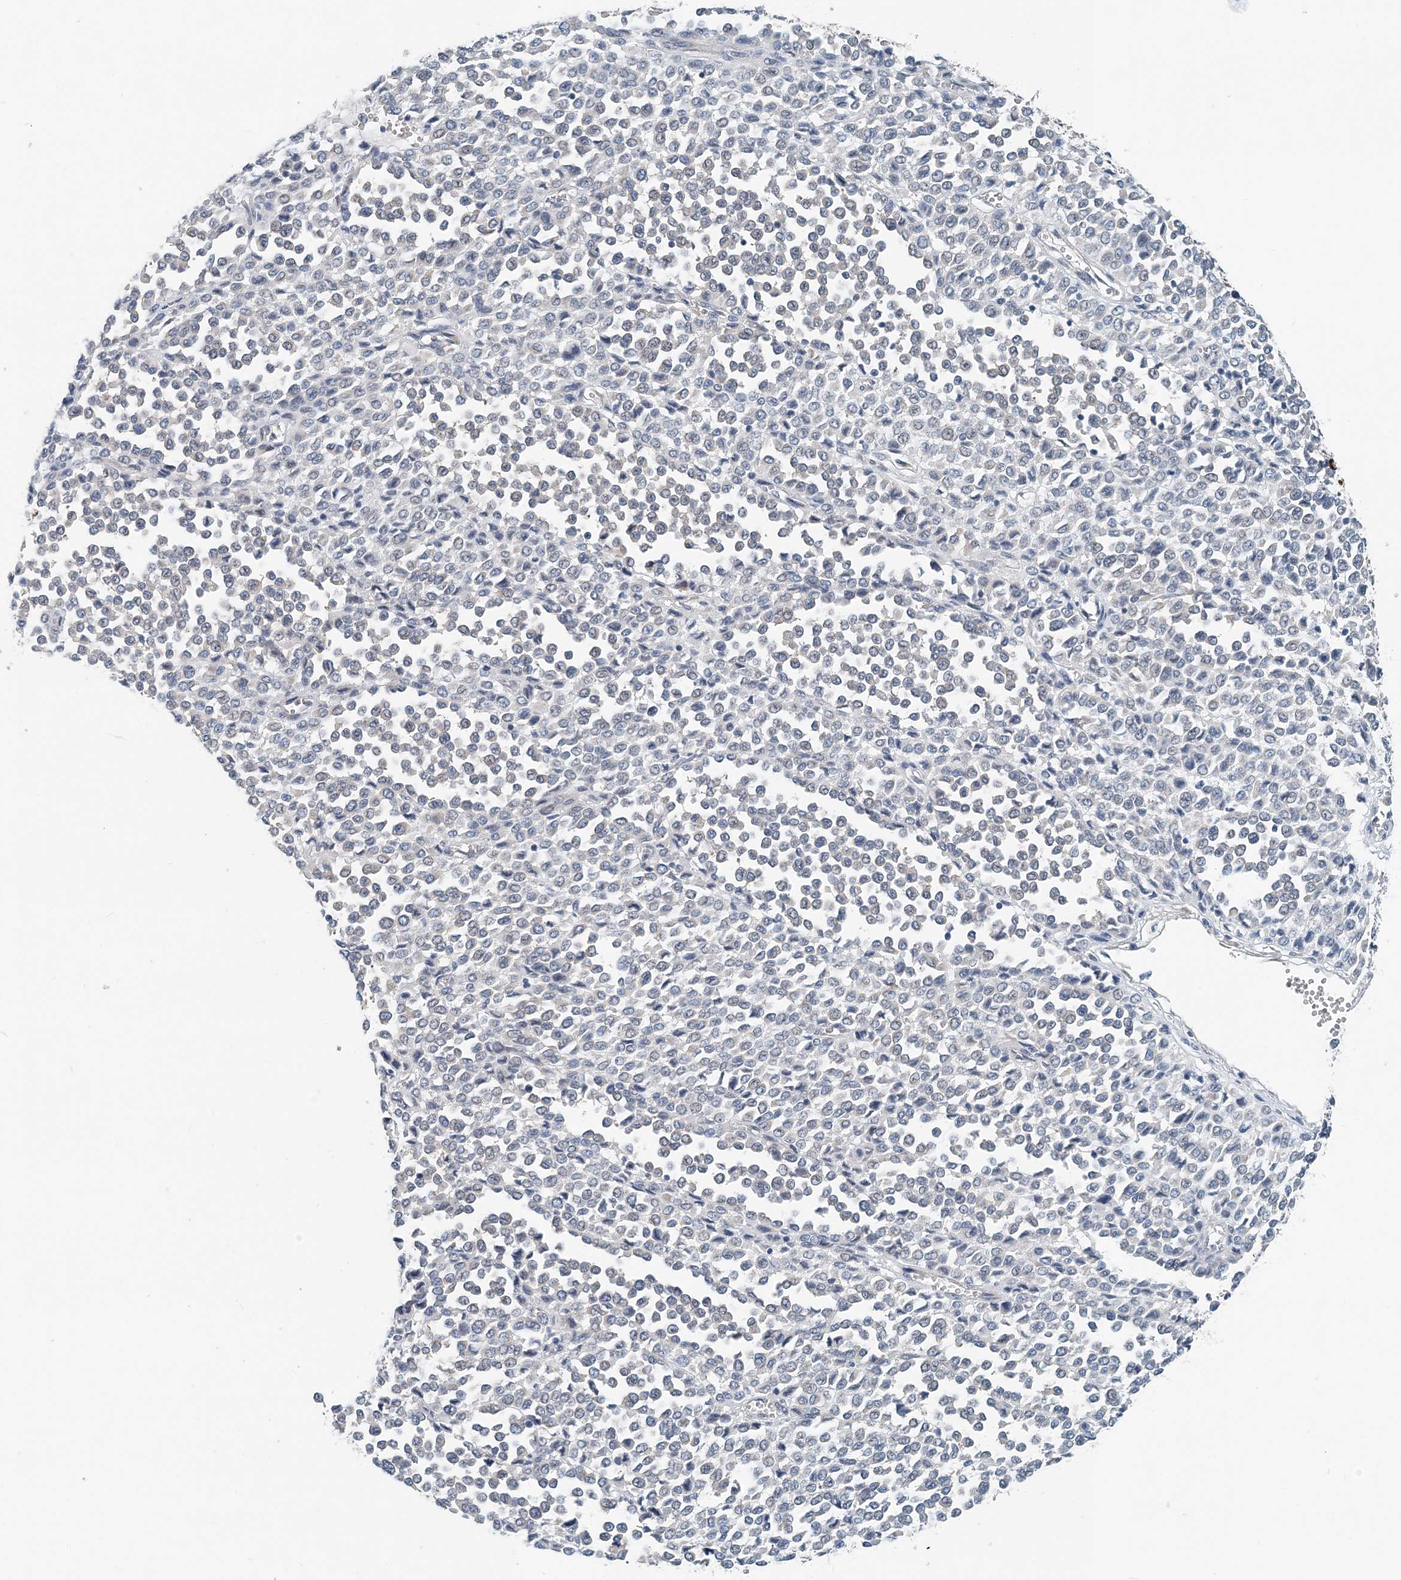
{"staining": {"intensity": "negative", "quantity": "none", "location": "none"}, "tissue": "melanoma", "cell_type": "Tumor cells", "image_type": "cancer", "snomed": [{"axis": "morphology", "description": "Malignant melanoma, Metastatic site"}, {"axis": "topography", "description": "Pancreas"}], "caption": "The histopathology image displays no significant positivity in tumor cells of melanoma. Nuclei are stained in blue.", "gene": "EEF1A2", "patient": {"sex": "female", "age": 30}}